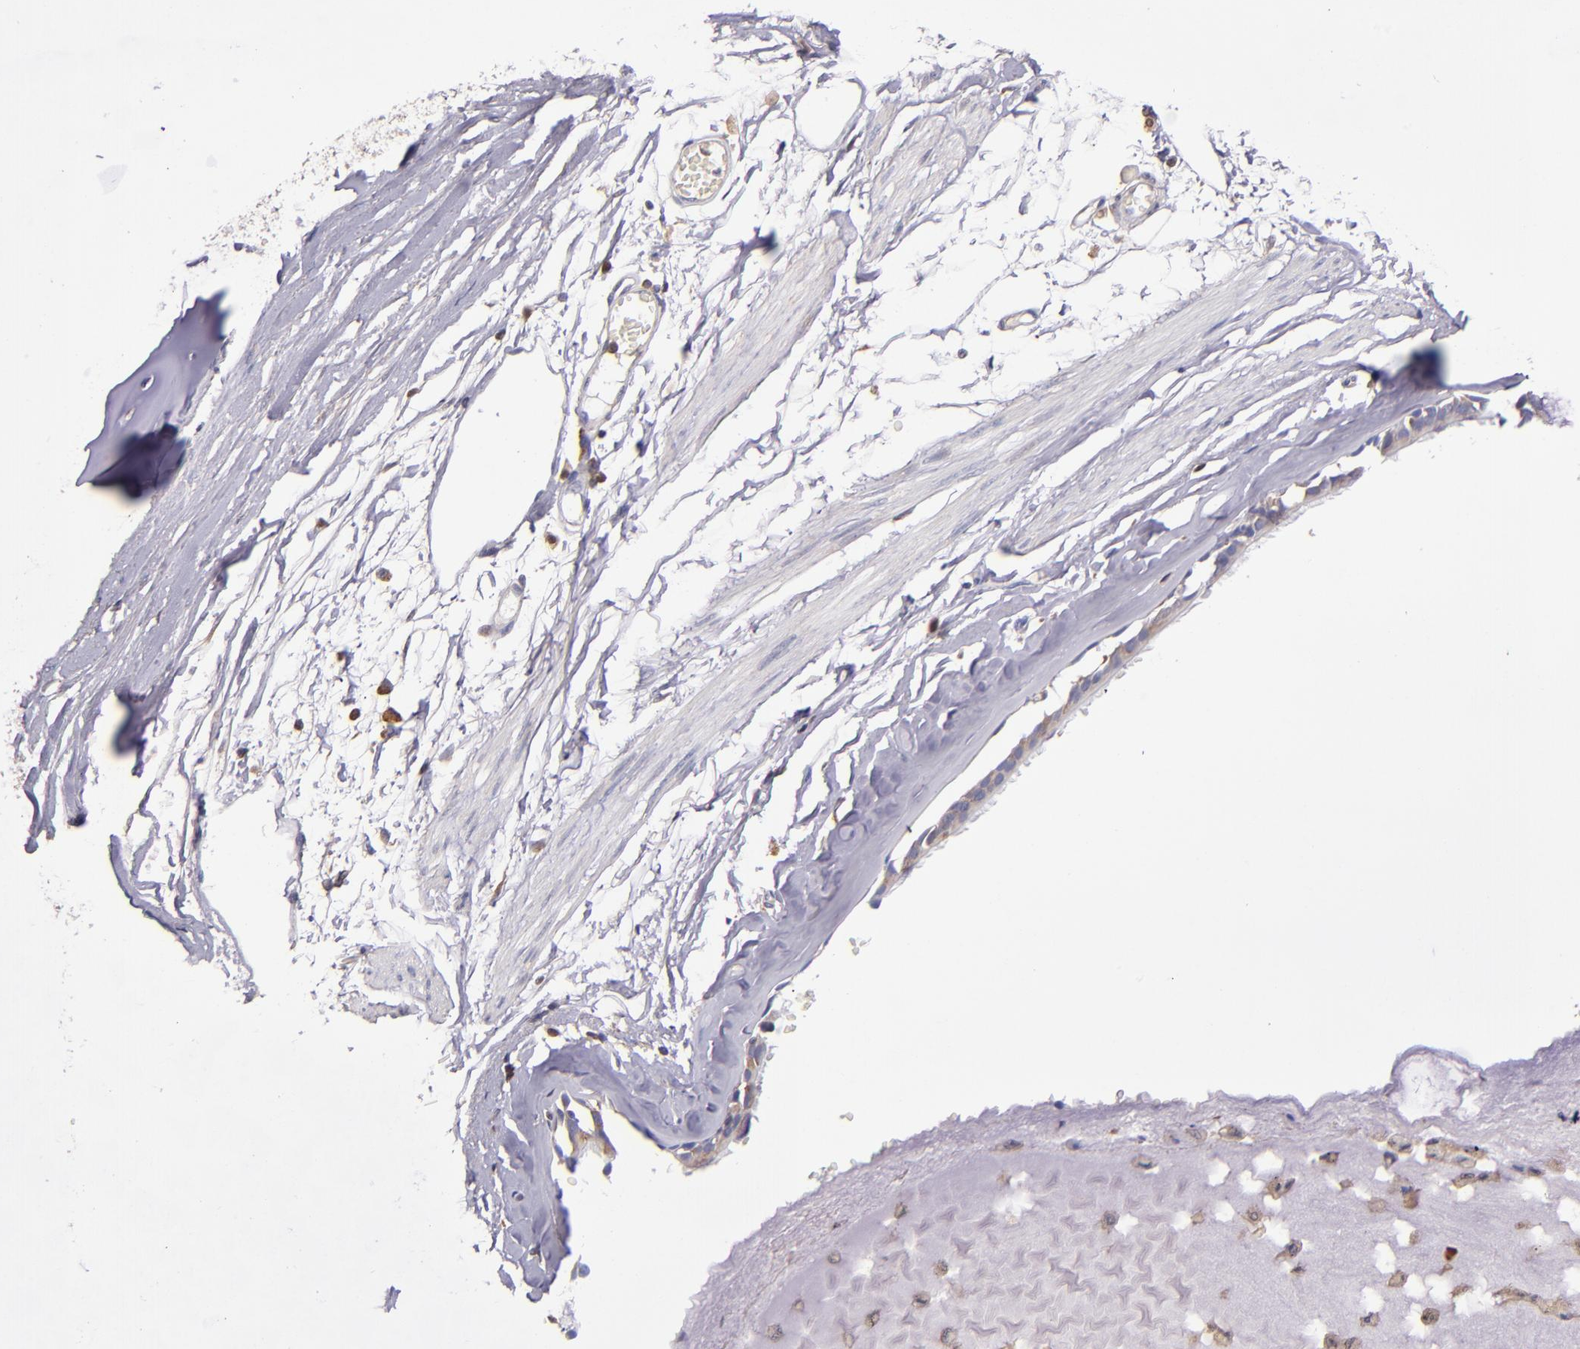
{"staining": {"intensity": "negative", "quantity": "none", "location": "none"}, "tissue": "adipose tissue", "cell_type": "Adipocytes", "image_type": "normal", "snomed": [{"axis": "morphology", "description": "Normal tissue, NOS"}, {"axis": "topography", "description": "Bronchus"}, {"axis": "topography", "description": "Lung"}], "caption": "The micrograph demonstrates no staining of adipocytes in benign adipose tissue. (Immunohistochemistry, brightfield microscopy, high magnification).", "gene": "EIF4ENIF1", "patient": {"sex": "female", "age": 56}}